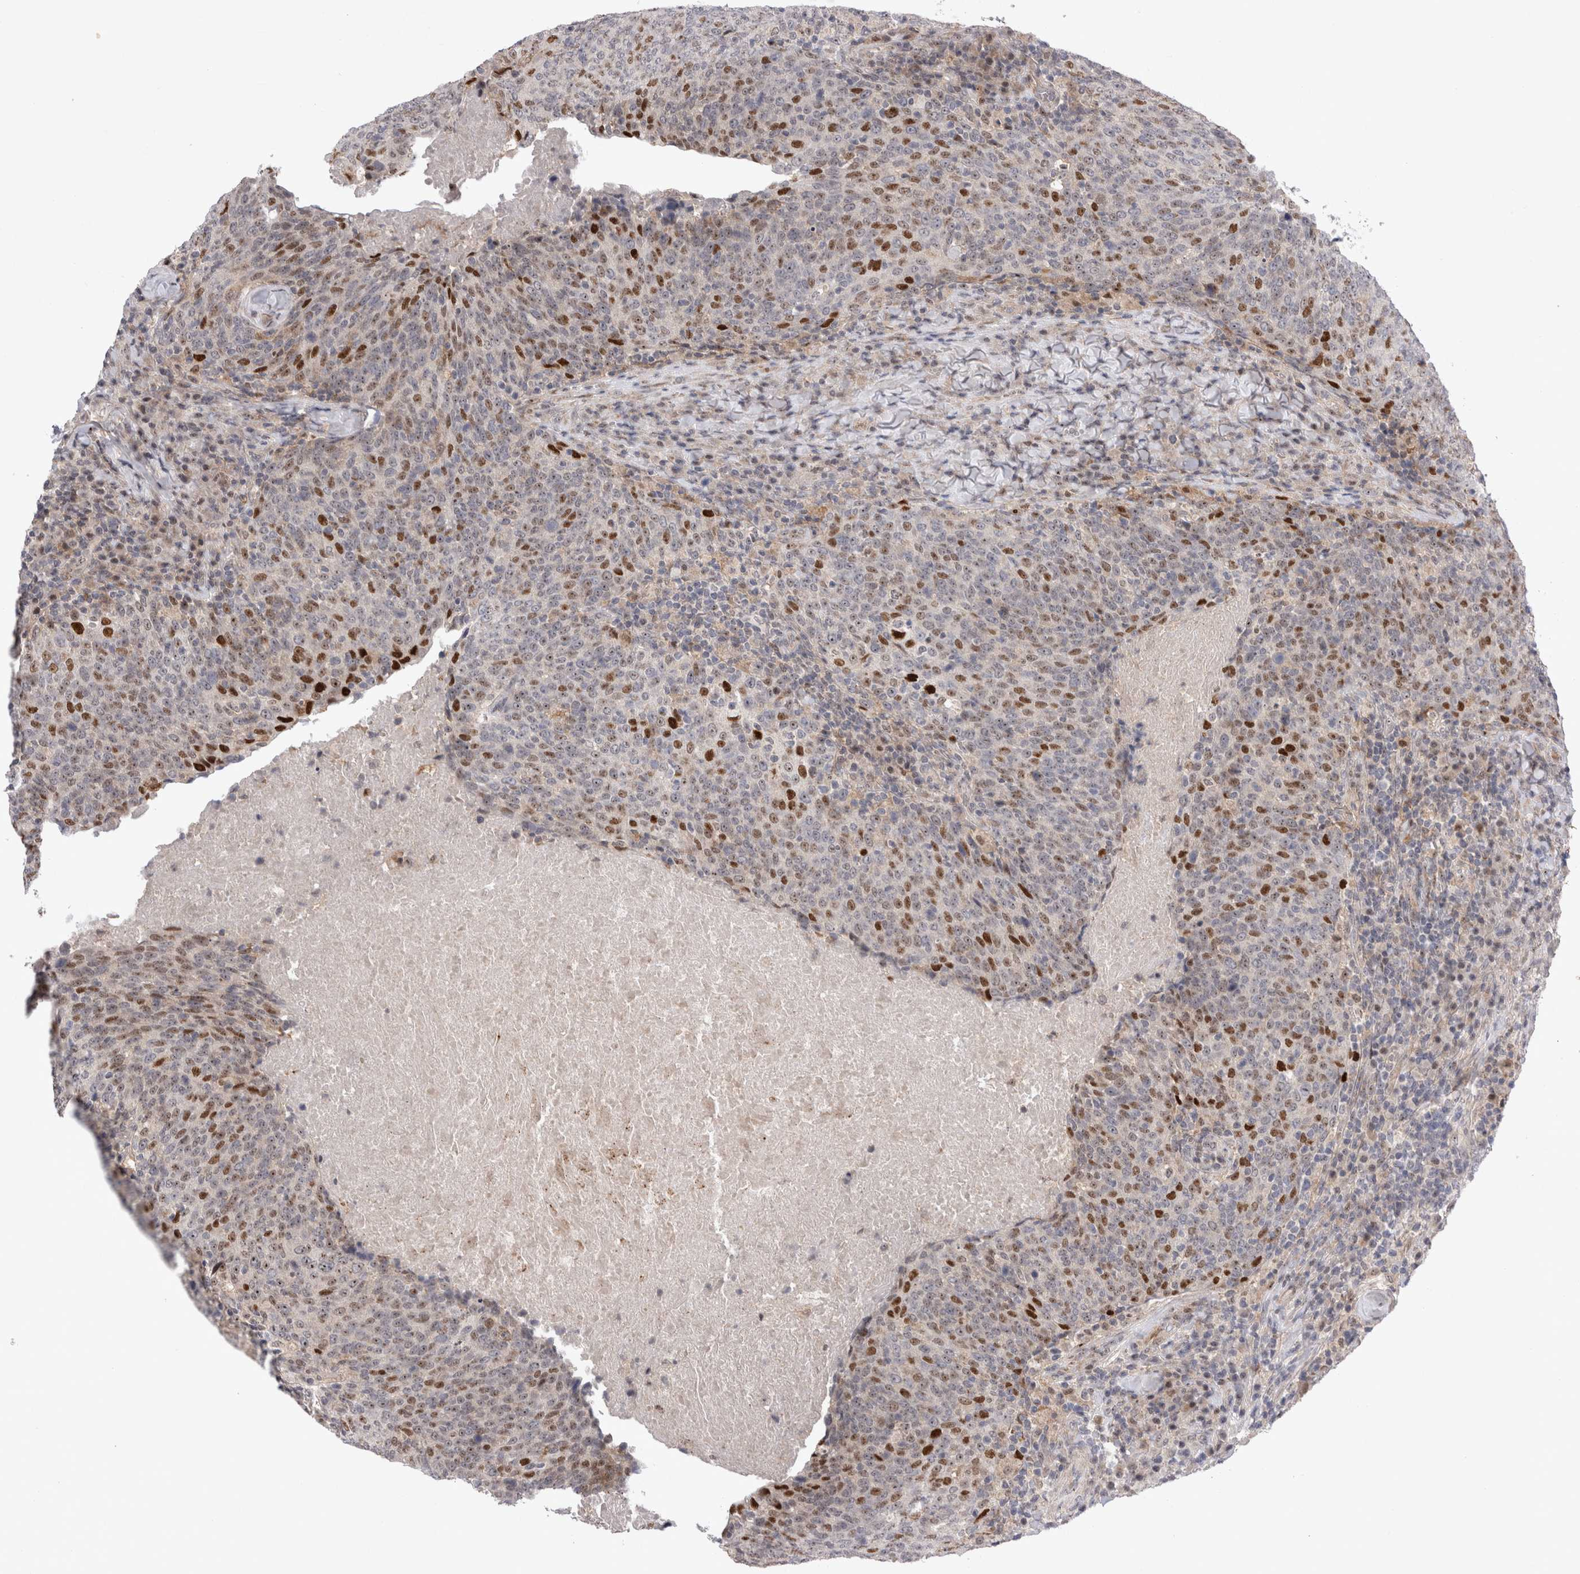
{"staining": {"intensity": "moderate", "quantity": ">75%", "location": "nuclear"}, "tissue": "head and neck cancer", "cell_type": "Tumor cells", "image_type": "cancer", "snomed": [{"axis": "morphology", "description": "Squamous cell carcinoma, NOS"}, {"axis": "morphology", "description": "Squamous cell carcinoma, metastatic, NOS"}, {"axis": "topography", "description": "Lymph node"}, {"axis": "topography", "description": "Head-Neck"}], "caption": "Immunohistochemical staining of human head and neck cancer shows medium levels of moderate nuclear positivity in about >75% of tumor cells.", "gene": "STK11", "patient": {"sex": "male", "age": 62}}